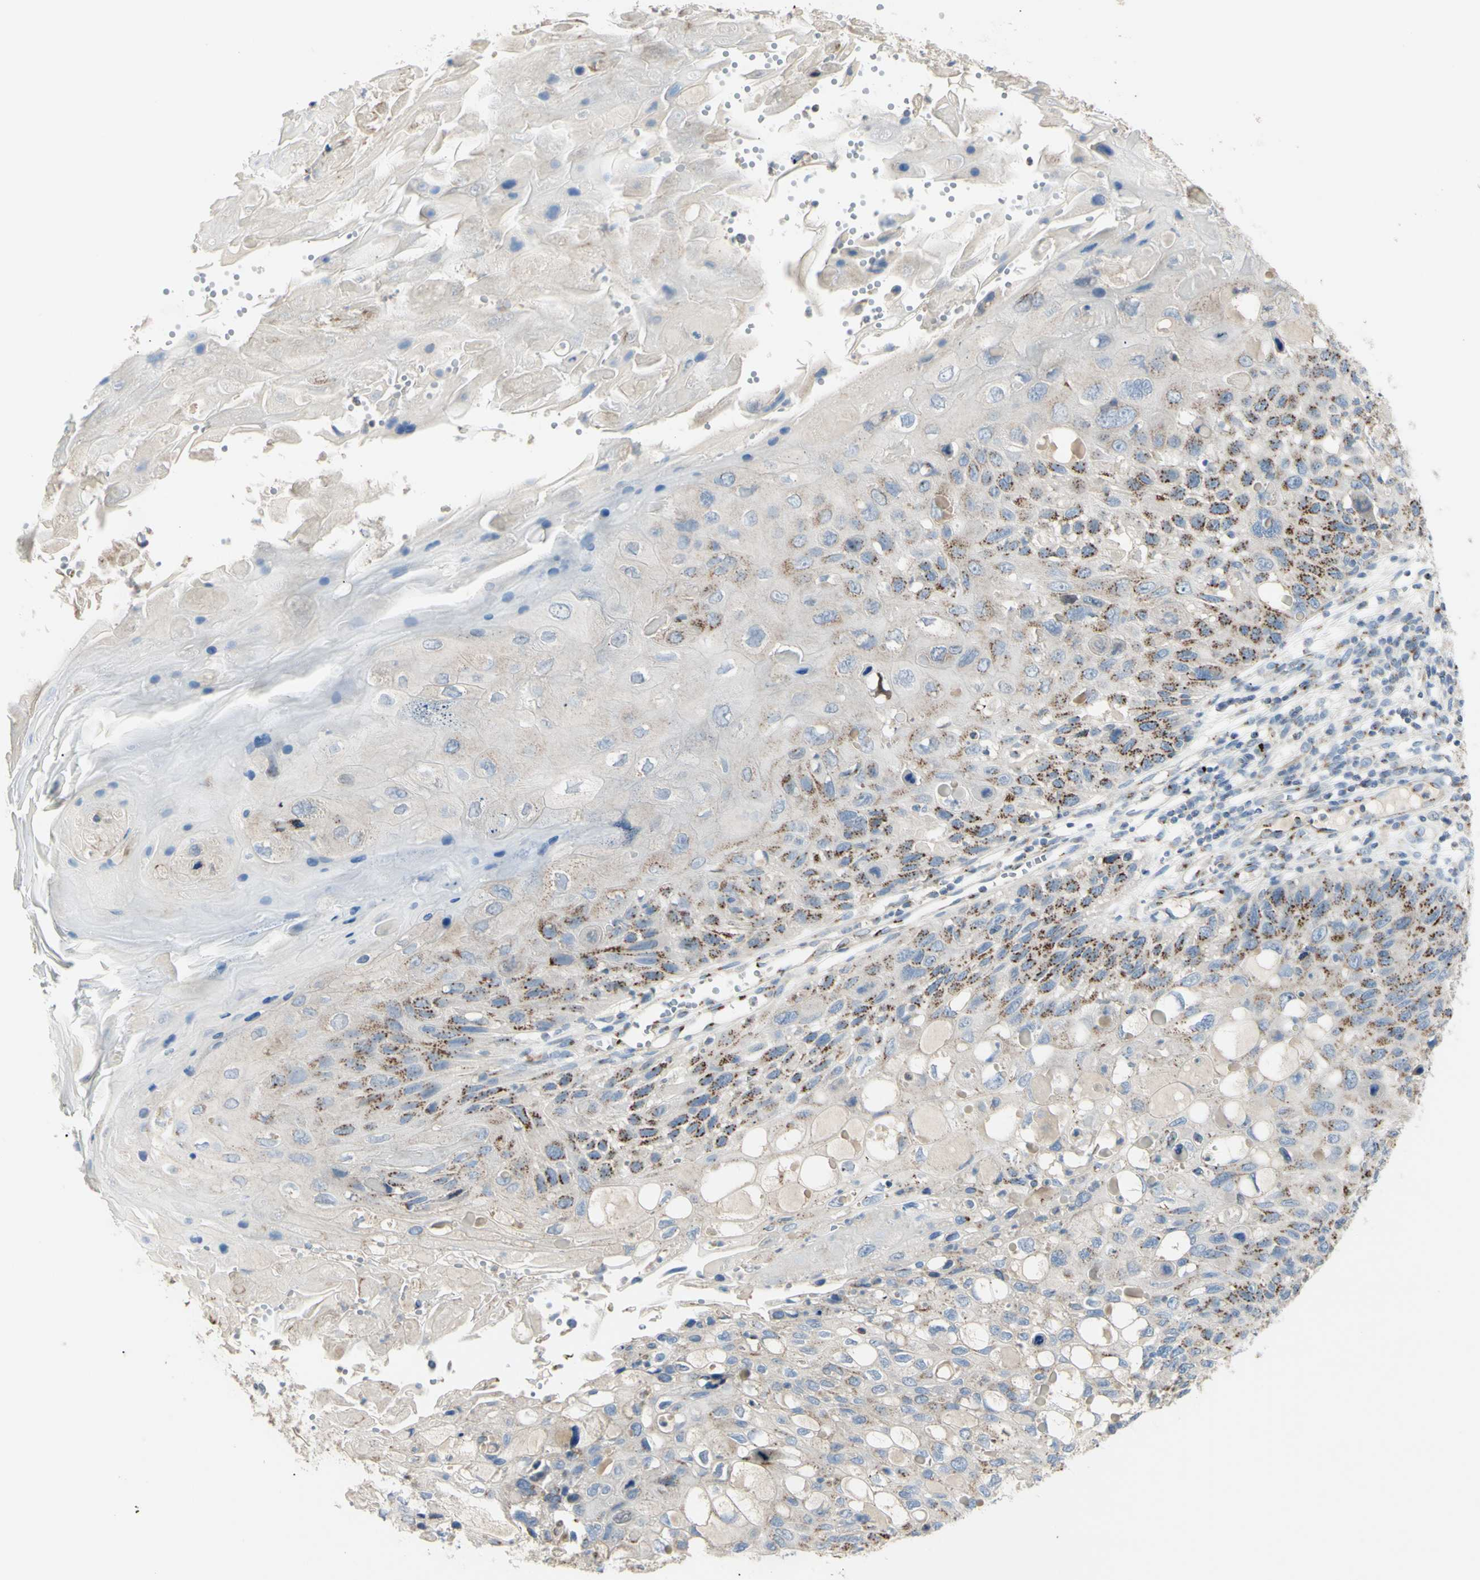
{"staining": {"intensity": "moderate", "quantity": "<25%", "location": "cytoplasmic/membranous"}, "tissue": "cervical cancer", "cell_type": "Tumor cells", "image_type": "cancer", "snomed": [{"axis": "morphology", "description": "Squamous cell carcinoma, NOS"}, {"axis": "topography", "description": "Cervix"}], "caption": "Immunohistochemistry of cervical cancer (squamous cell carcinoma) exhibits low levels of moderate cytoplasmic/membranous positivity in about <25% of tumor cells.", "gene": "B4GALT3", "patient": {"sex": "female", "age": 70}}